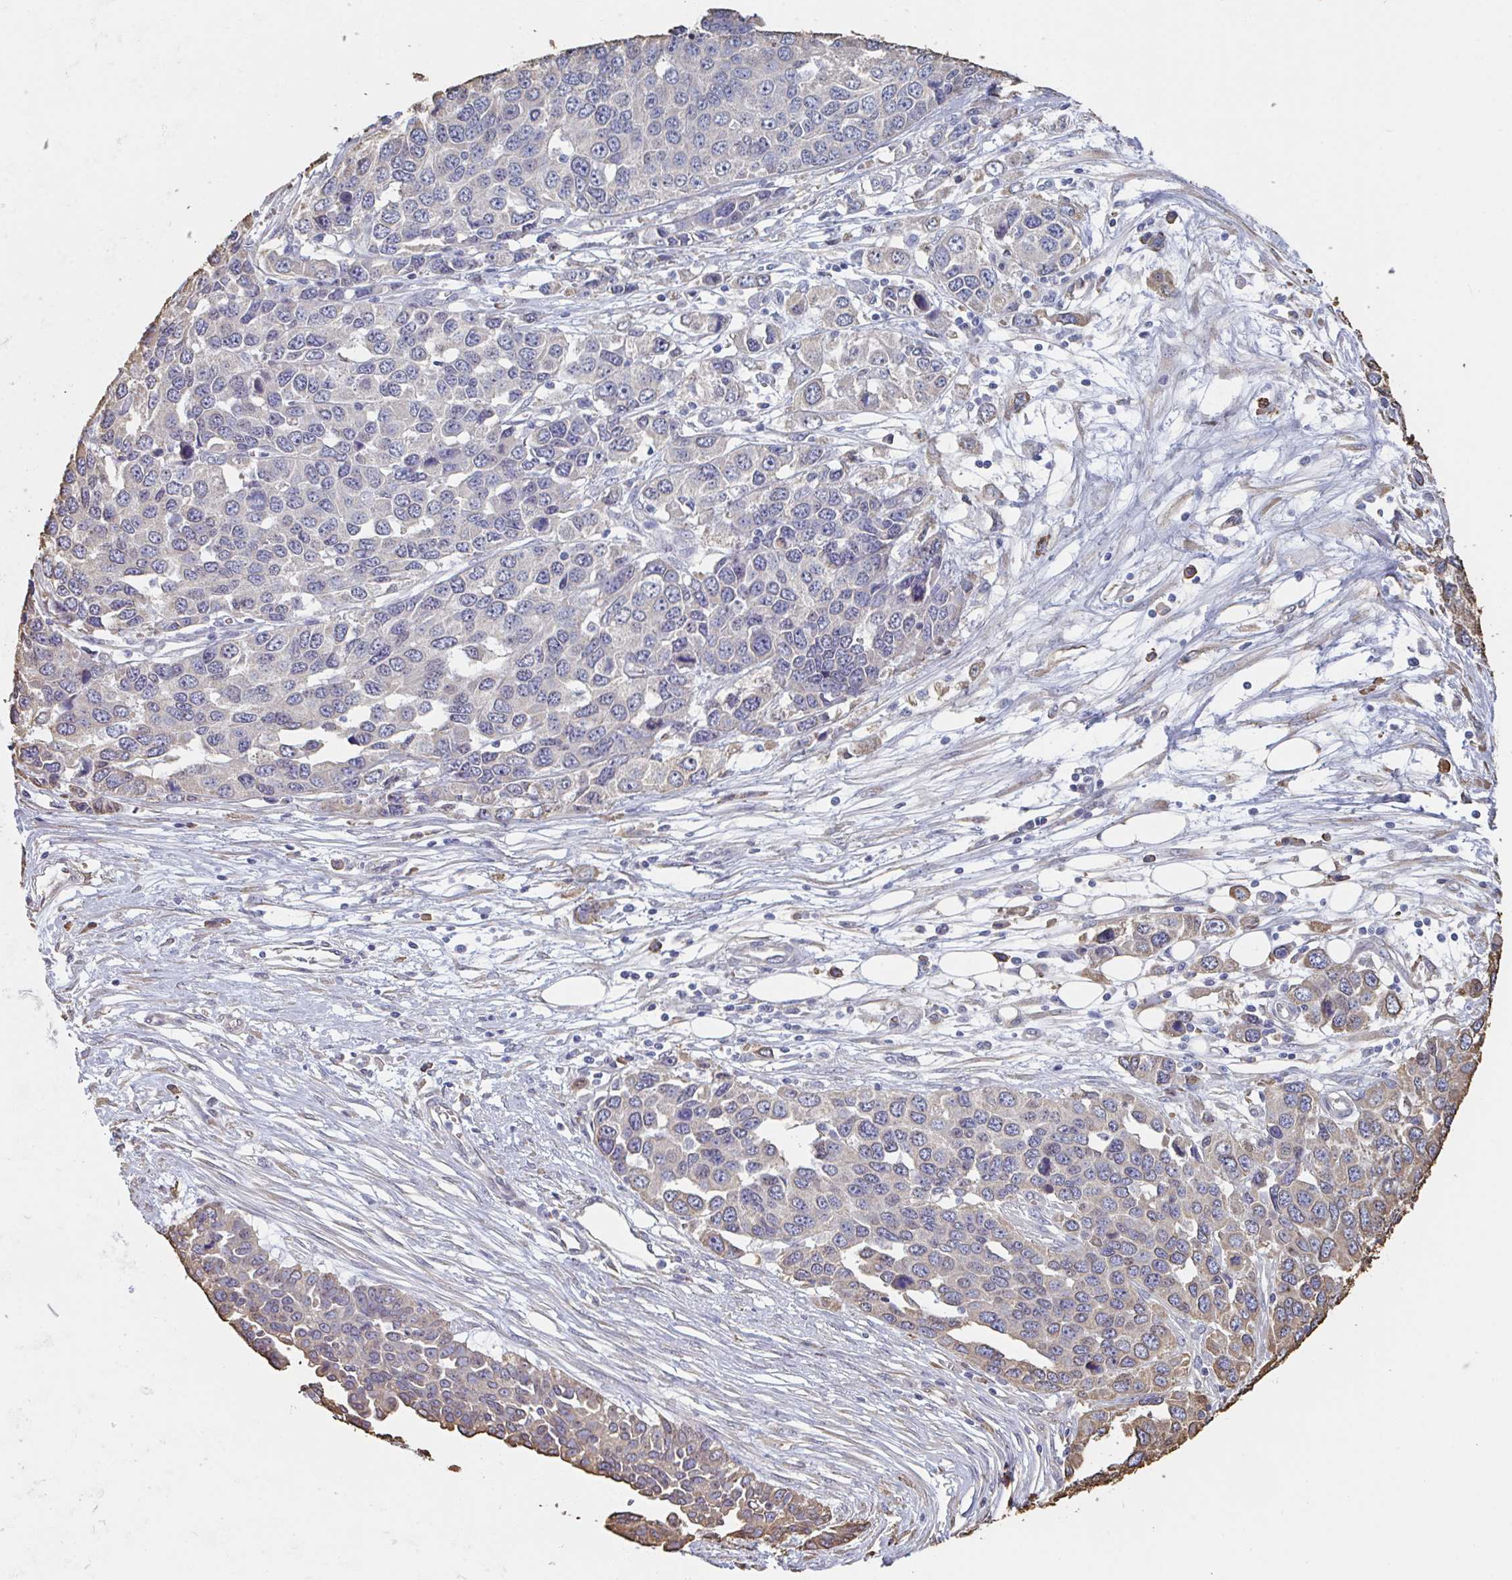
{"staining": {"intensity": "moderate", "quantity": "<25%", "location": "cytoplasmic/membranous"}, "tissue": "ovarian cancer", "cell_type": "Tumor cells", "image_type": "cancer", "snomed": [{"axis": "morphology", "description": "Cystadenocarcinoma, serous, NOS"}, {"axis": "topography", "description": "Ovary"}], "caption": "A brown stain labels moderate cytoplasmic/membranous positivity of a protein in ovarian cancer (serous cystadenocarcinoma) tumor cells. (brown staining indicates protein expression, while blue staining denotes nuclei).", "gene": "RAB5IF", "patient": {"sex": "female", "age": 76}}